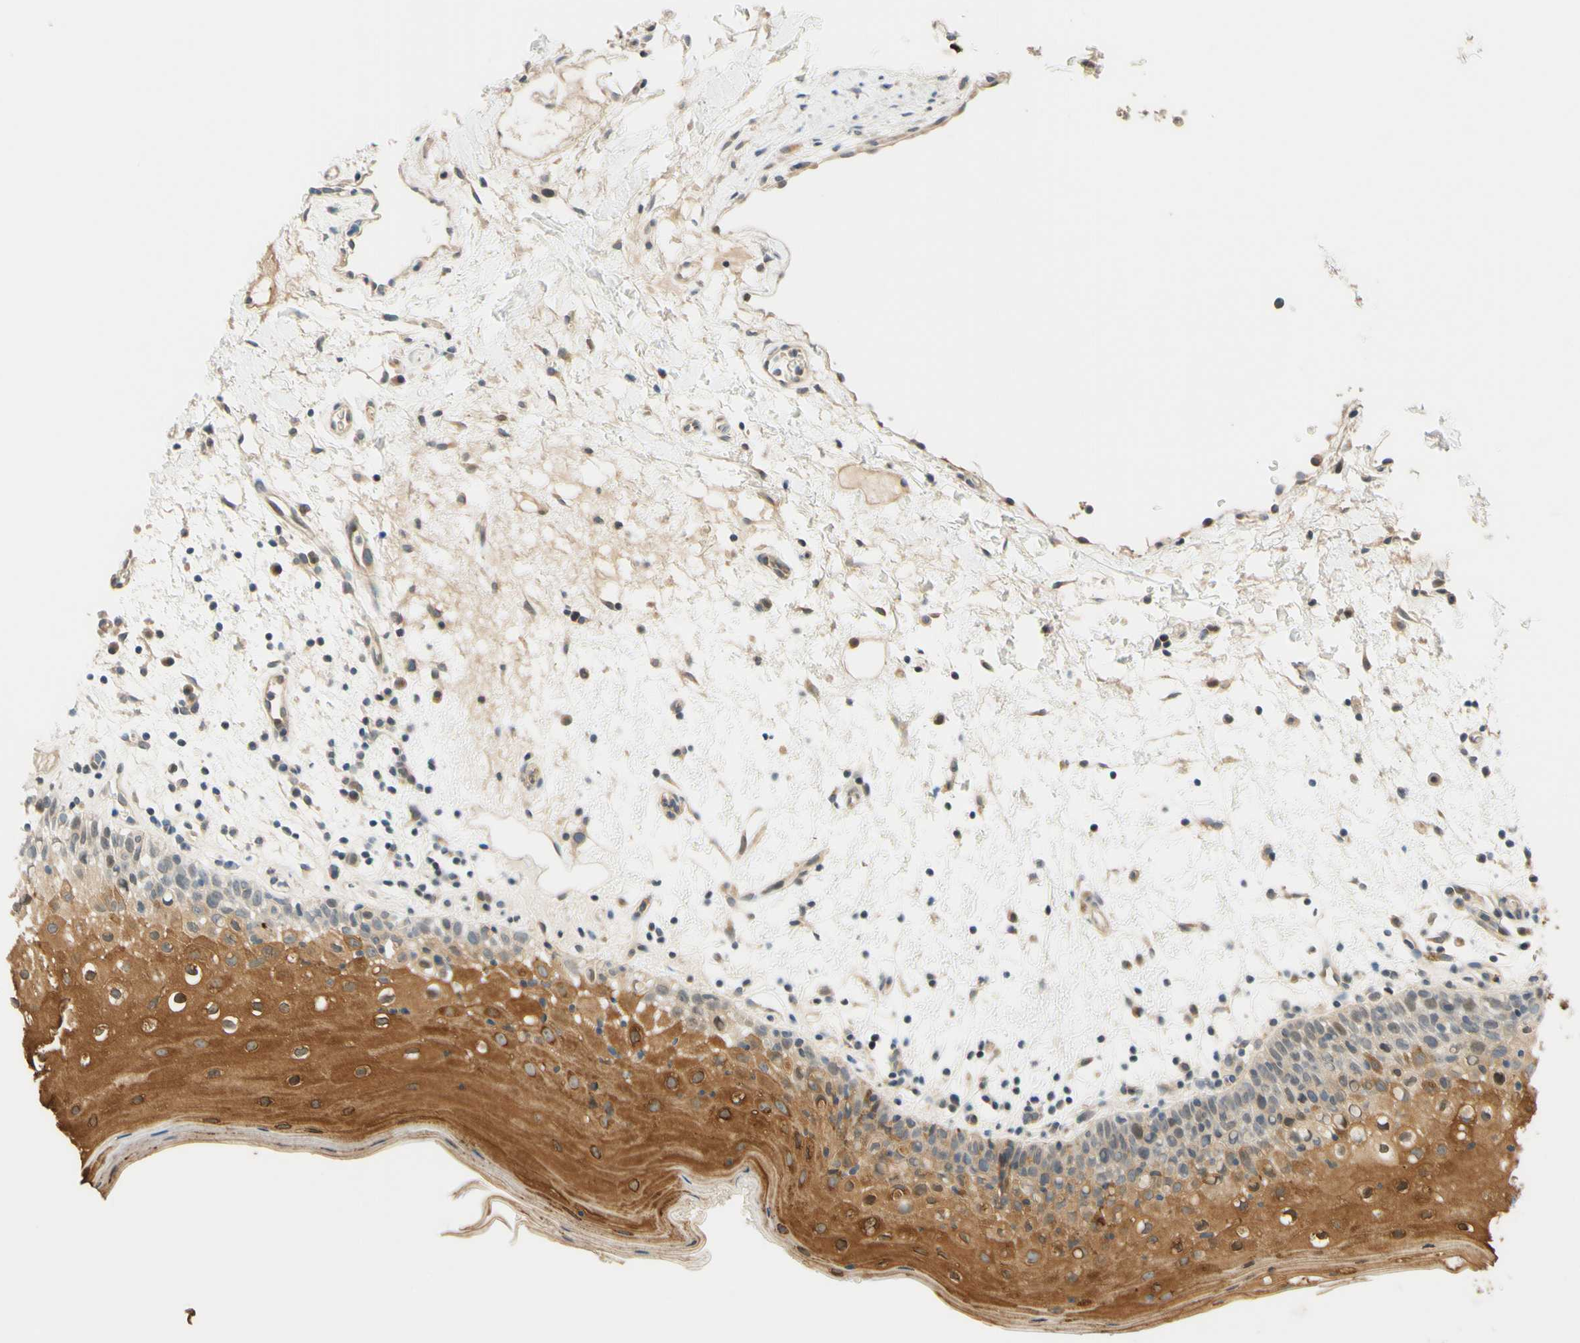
{"staining": {"intensity": "moderate", "quantity": ">75%", "location": "cytoplasmic/membranous"}, "tissue": "oral mucosa", "cell_type": "Squamous epithelial cells", "image_type": "normal", "snomed": [{"axis": "morphology", "description": "Normal tissue, NOS"}, {"axis": "morphology", "description": "Squamous cell carcinoma, NOS"}, {"axis": "topography", "description": "Skeletal muscle"}, {"axis": "topography", "description": "Oral tissue"}], "caption": "Protein analysis of unremarkable oral mucosa shows moderate cytoplasmic/membranous expression in about >75% of squamous epithelial cells. (brown staining indicates protein expression, while blue staining denotes nuclei).", "gene": "C2CD2L", "patient": {"sex": "male", "age": 71}}